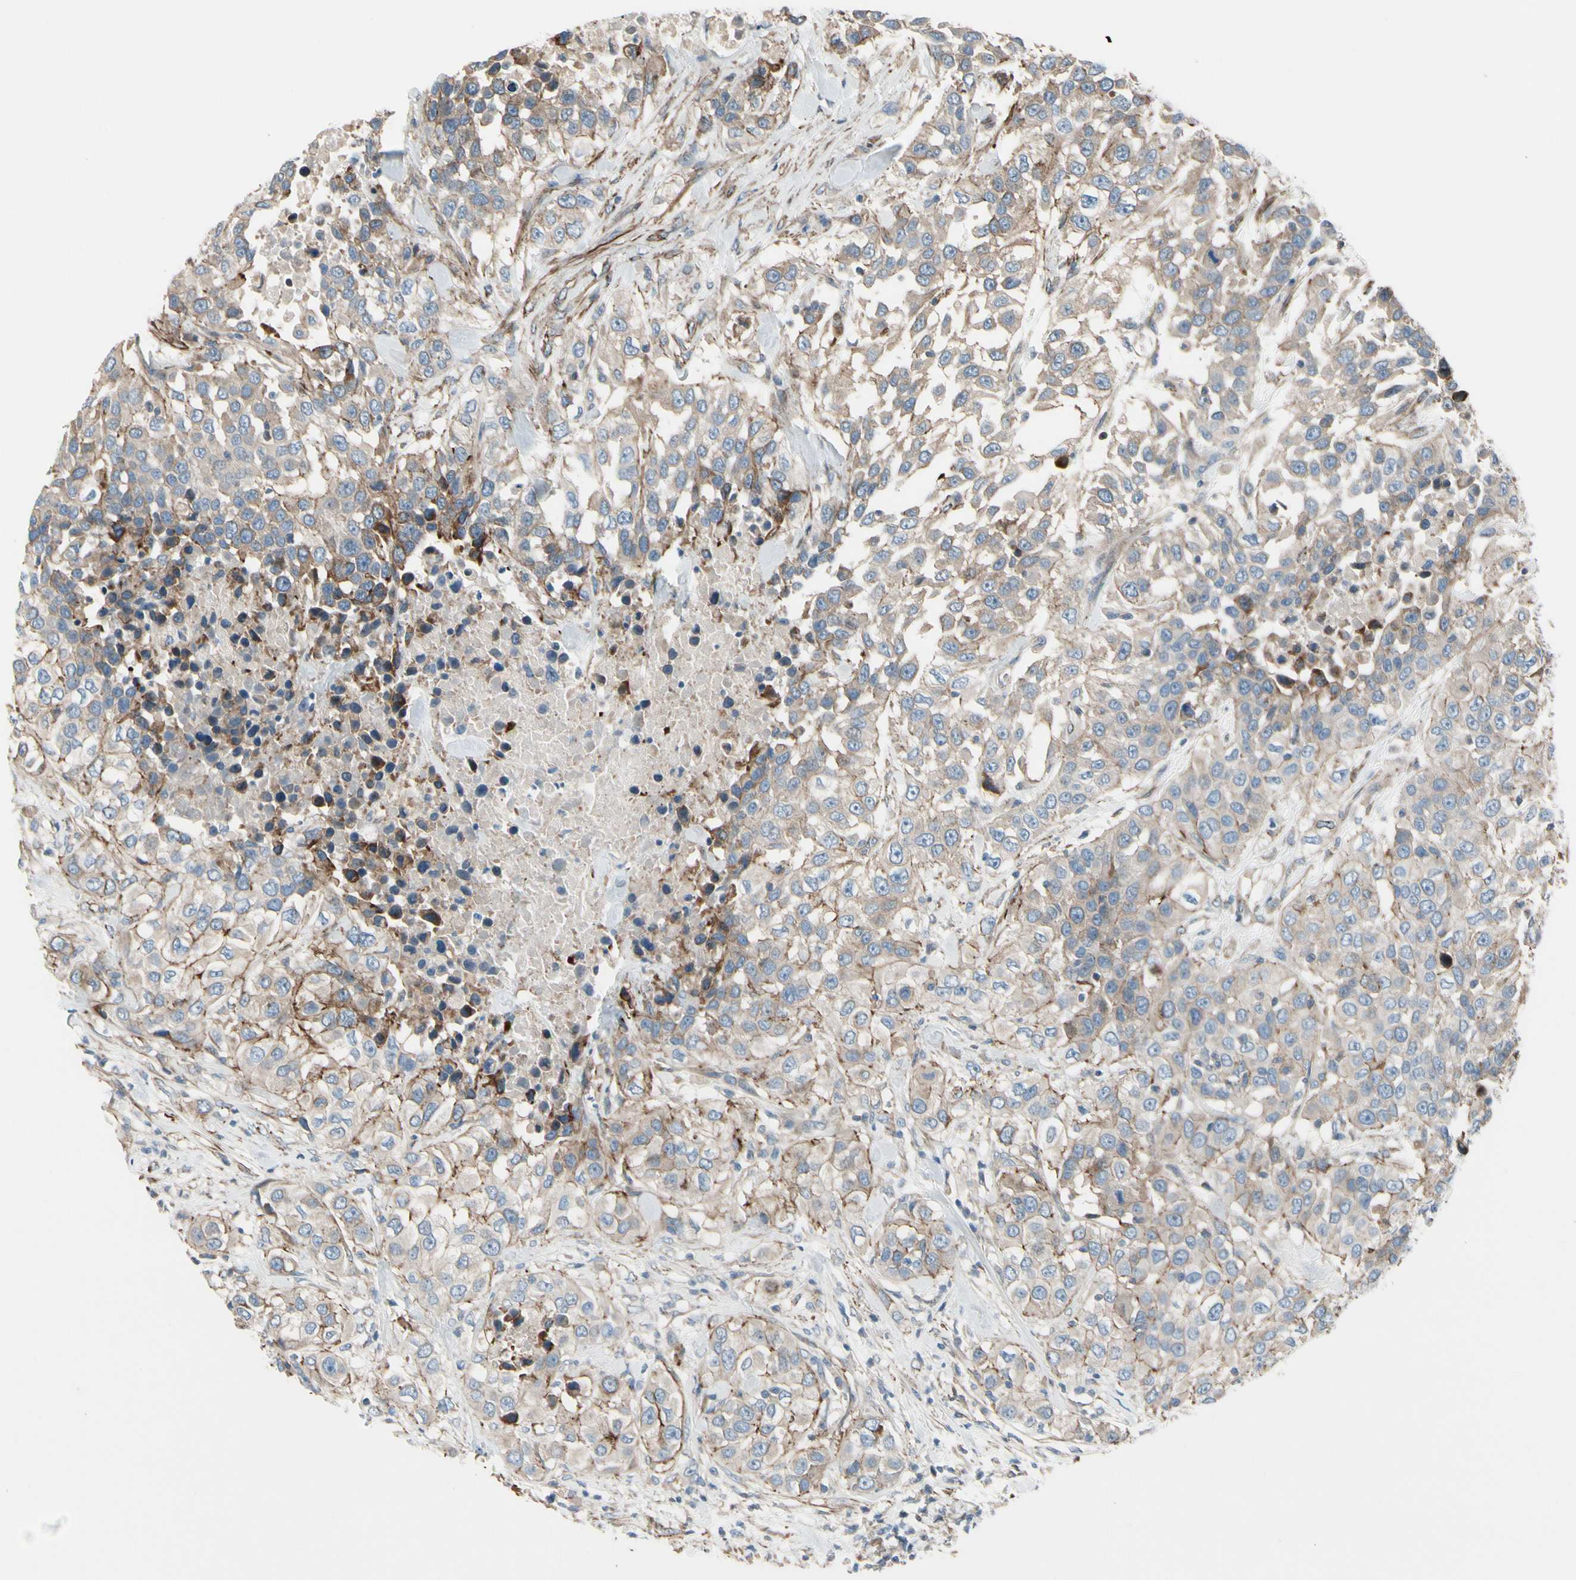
{"staining": {"intensity": "weak", "quantity": ">75%", "location": "cytoplasmic/membranous"}, "tissue": "urothelial cancer", "cell_type": "Tumor cells", "image_type": "cancer", "snomed": [{"axis": "morphology", "description": "Urothelial carcinoma, High grade"}, {"axis": "topography", "description": "Urinary bladder"}], "caption": "This is an image of immunohistochemistry staining of high-grade urothelial carcinoma, which shows weak expression in the cytoplasmic/membranous of tumor cells.", "gene": "TPM1", "patient": {"sex": "female", "age": 80}}